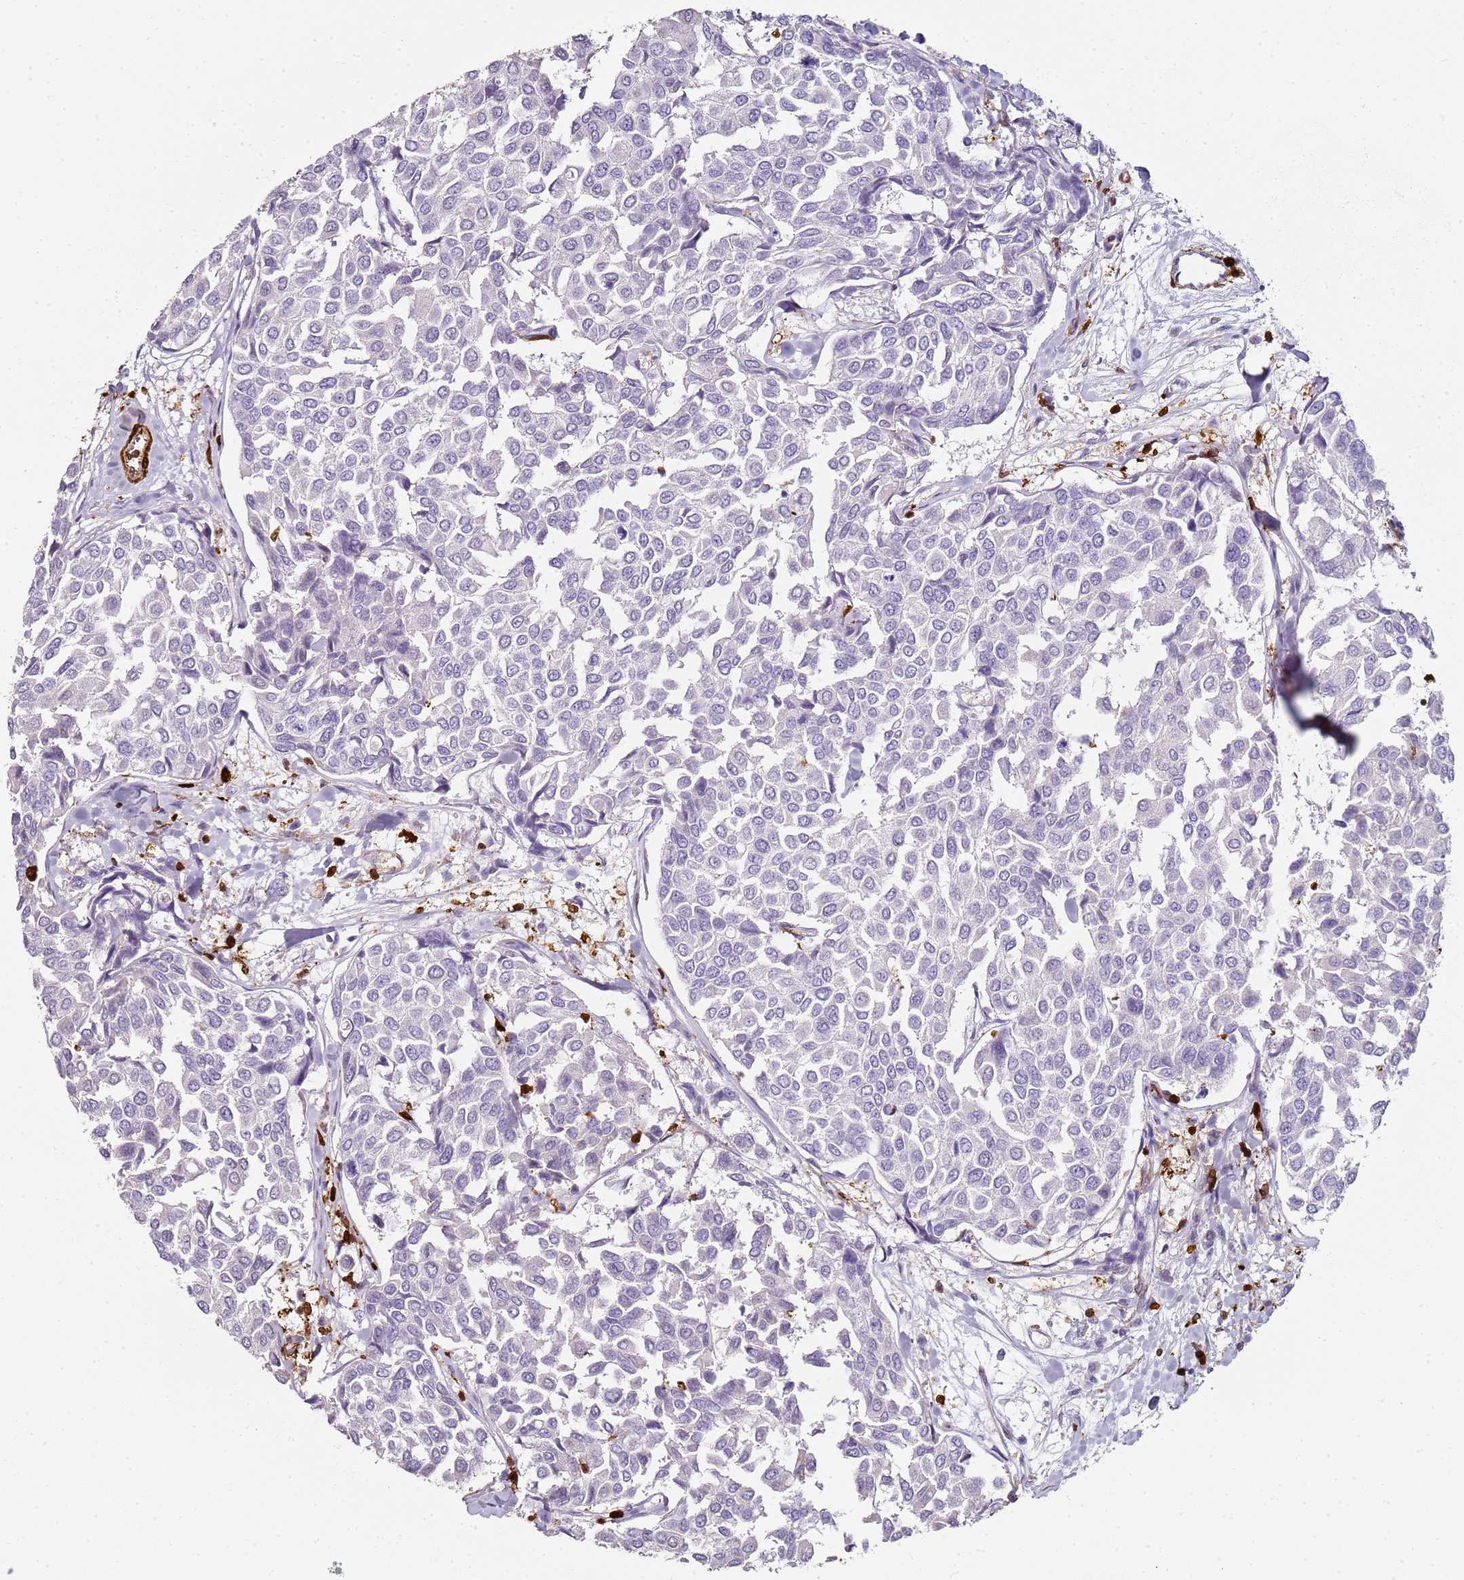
{"staining": {"intensity": "negative", "quantity": "none", "location": "none"}, "tissue": "breast cancer", "cell_type": "Tumor cells", "image_type": "cancer", "snomed": [{"axis": "morphology", "description": "Duct carcinoma"}, {"axis": "topography", "description": "Breast"}], "caption": "The micrograph shows no staining of tumor cells in infiltrating ductal carcinoma (breast).", "gene": "S100A4", "patient": {"sex": "female", "age": 55}}